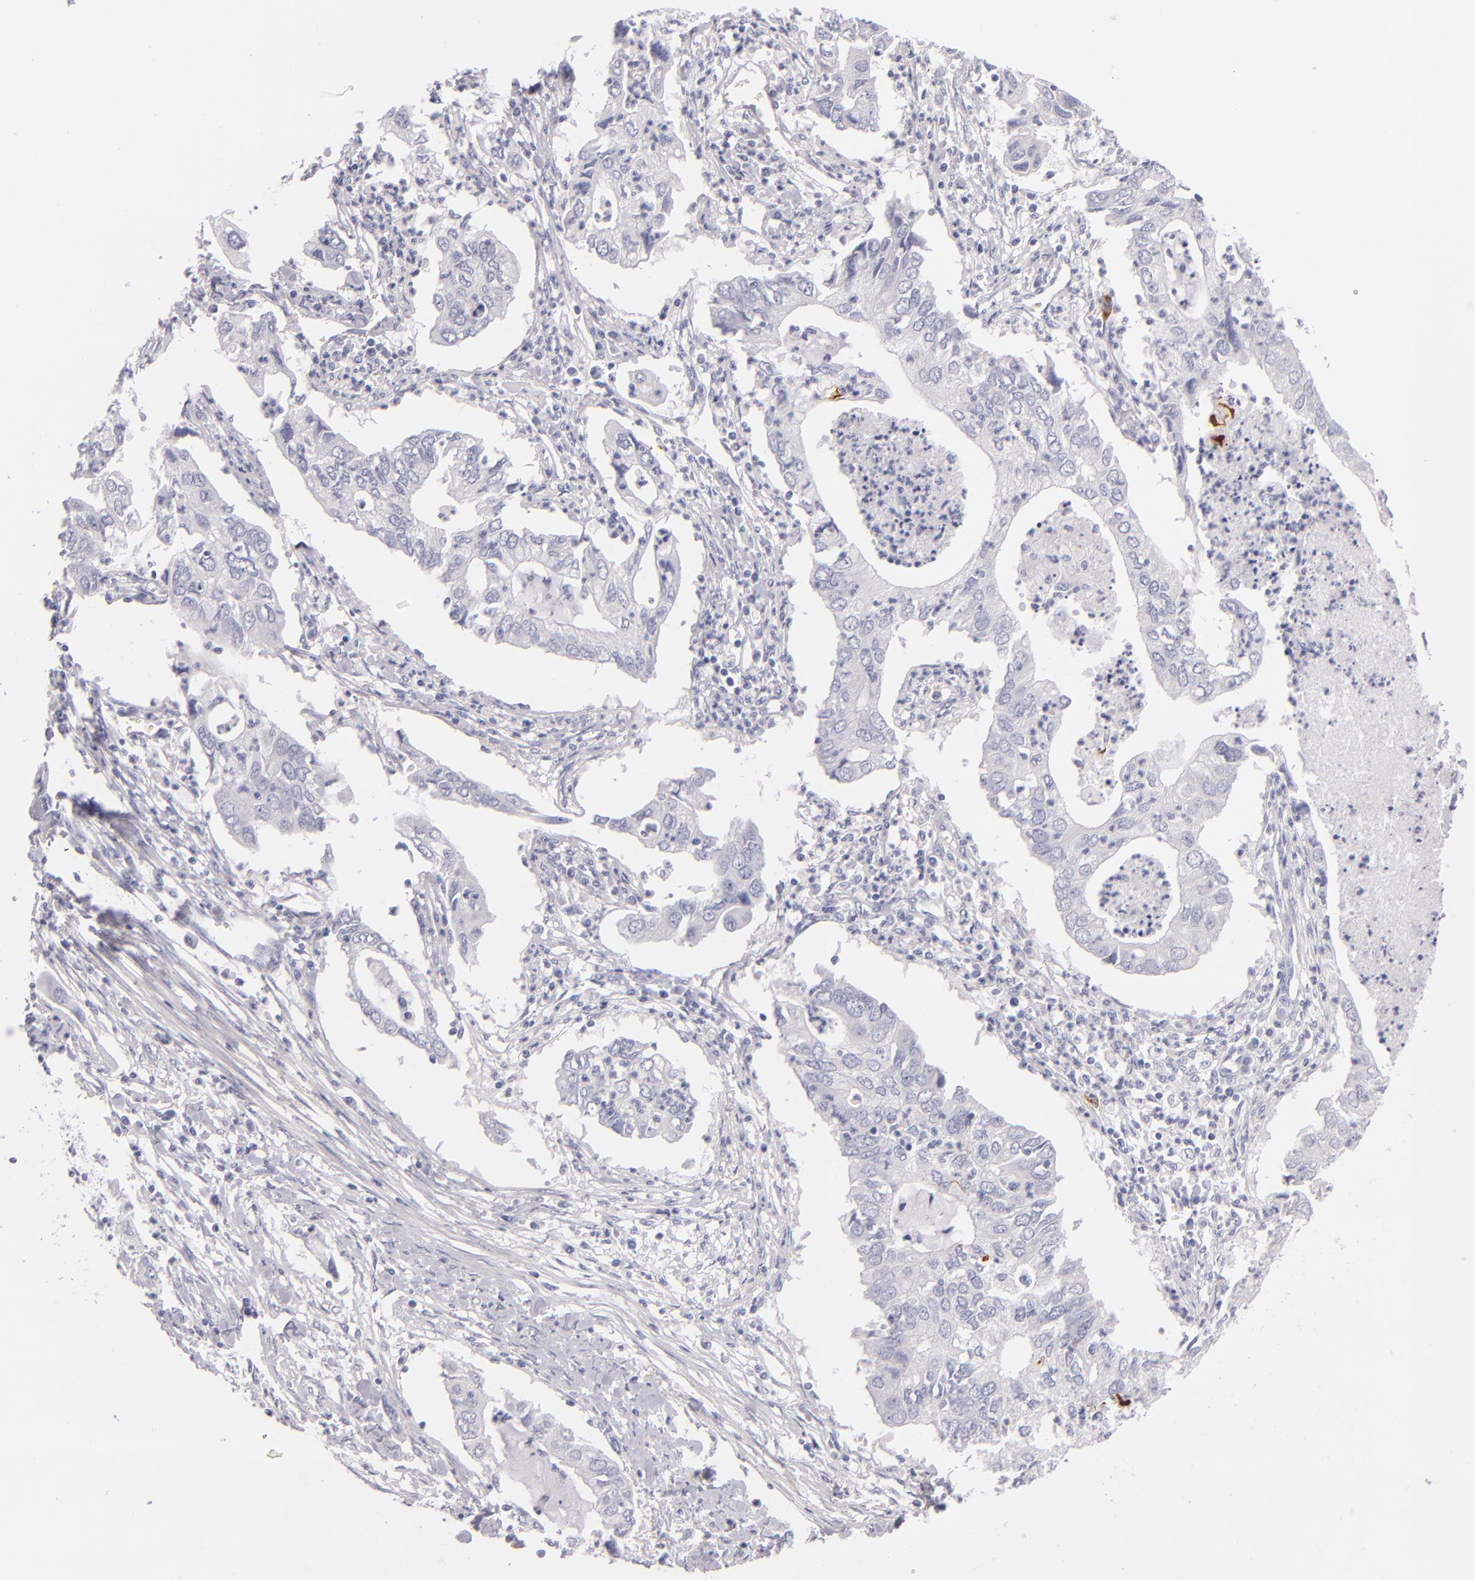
{"staining": {"intensity": "negative", "quantity": "none", "location": "none"}, "tissue": "lung cancer", "cell_type": "Tumor cells", "image_type": "cancer", "snomed": [{"axis": "morphology", "description": "Adenocarcinoma, NOS"}, {"axis": "topography", "description": "Lung"}], "caption": "High power microscopy photomicrograph of an immunohistochemistry histopathology image of lung cancer (adenocarcinoma), revealing no significant expression in tumor cells.", "gene": "CD207", "patient": {"sex": "male", "age": 48}}